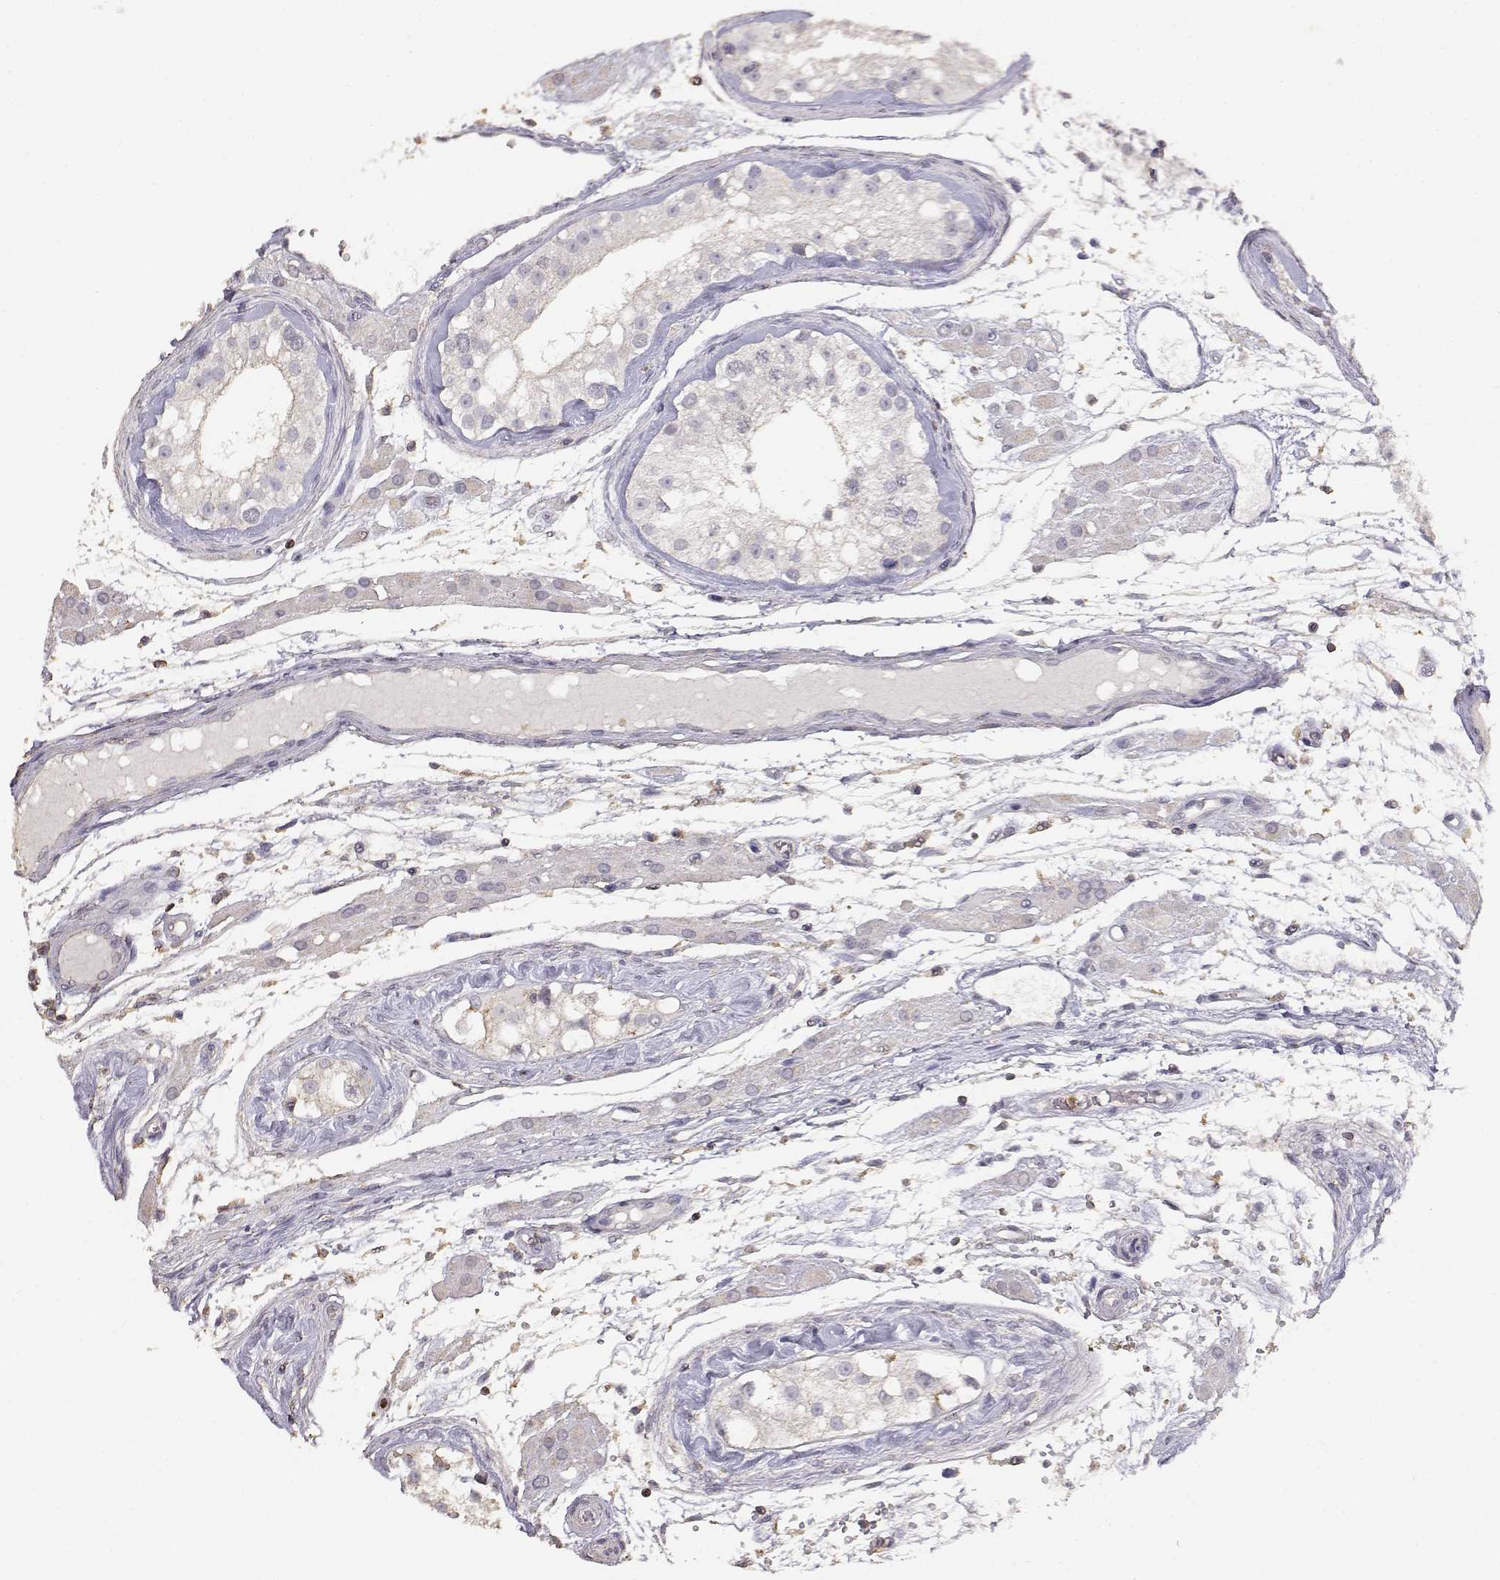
{"staining": {"intensity": "negative", "quantity": "none", "location": "none"}, "tissue": "testis cancer", "cell_type": "Tumor cells", "image_type": "cancer", "snomed": [{"axis": "morphology", "description": "Seminoma, NOS"}, {"axis": "topography", "description": "Testis"}], "caption": "This is an immunohistochemistry histopathology image of testis cancer (seminoma). There is no staining in tumor cells.", "gene": "TNFRSF10C", "patient": {"sex": "male", "age": 34}}